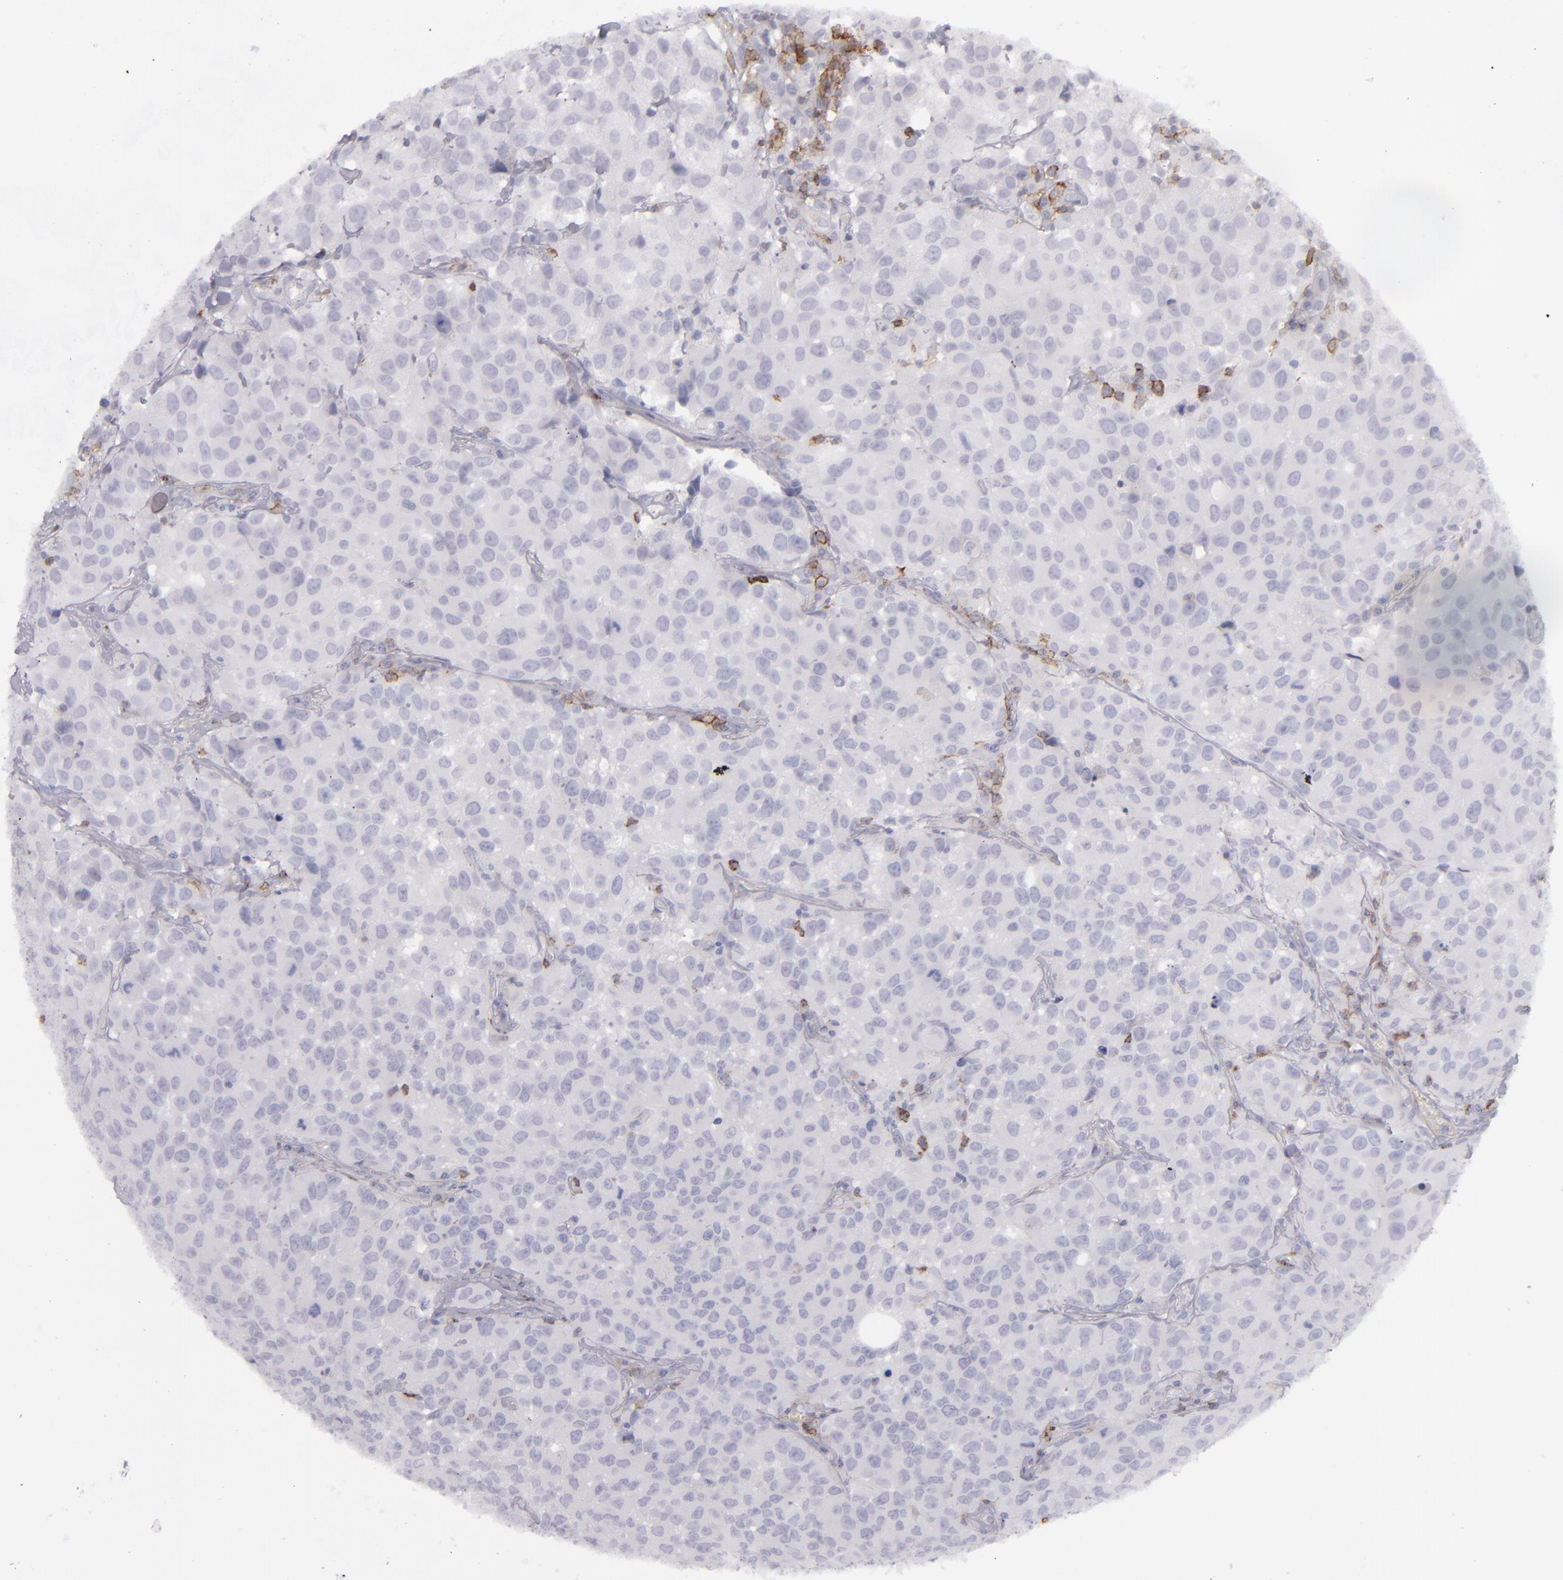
{"staining": {"intensity": "negative", "quantity": "none", "location": "none"}, "tissue": "urothelial cancer", "cell_type": "Tumor cells", "image_type": "cancer", "snomed": [{"axis": "morphology", "description": "Urothelial carcinoma, High grade"}, {"axis": "topography", "description": "Urinary bladder"}], "caption": "Immunohistochemical staining of urothelial carcinoma (high-grade) shows no significant positivity in tumor cells.", "gene": "CD27", "patient": {"sex": "female", "age": 75}}